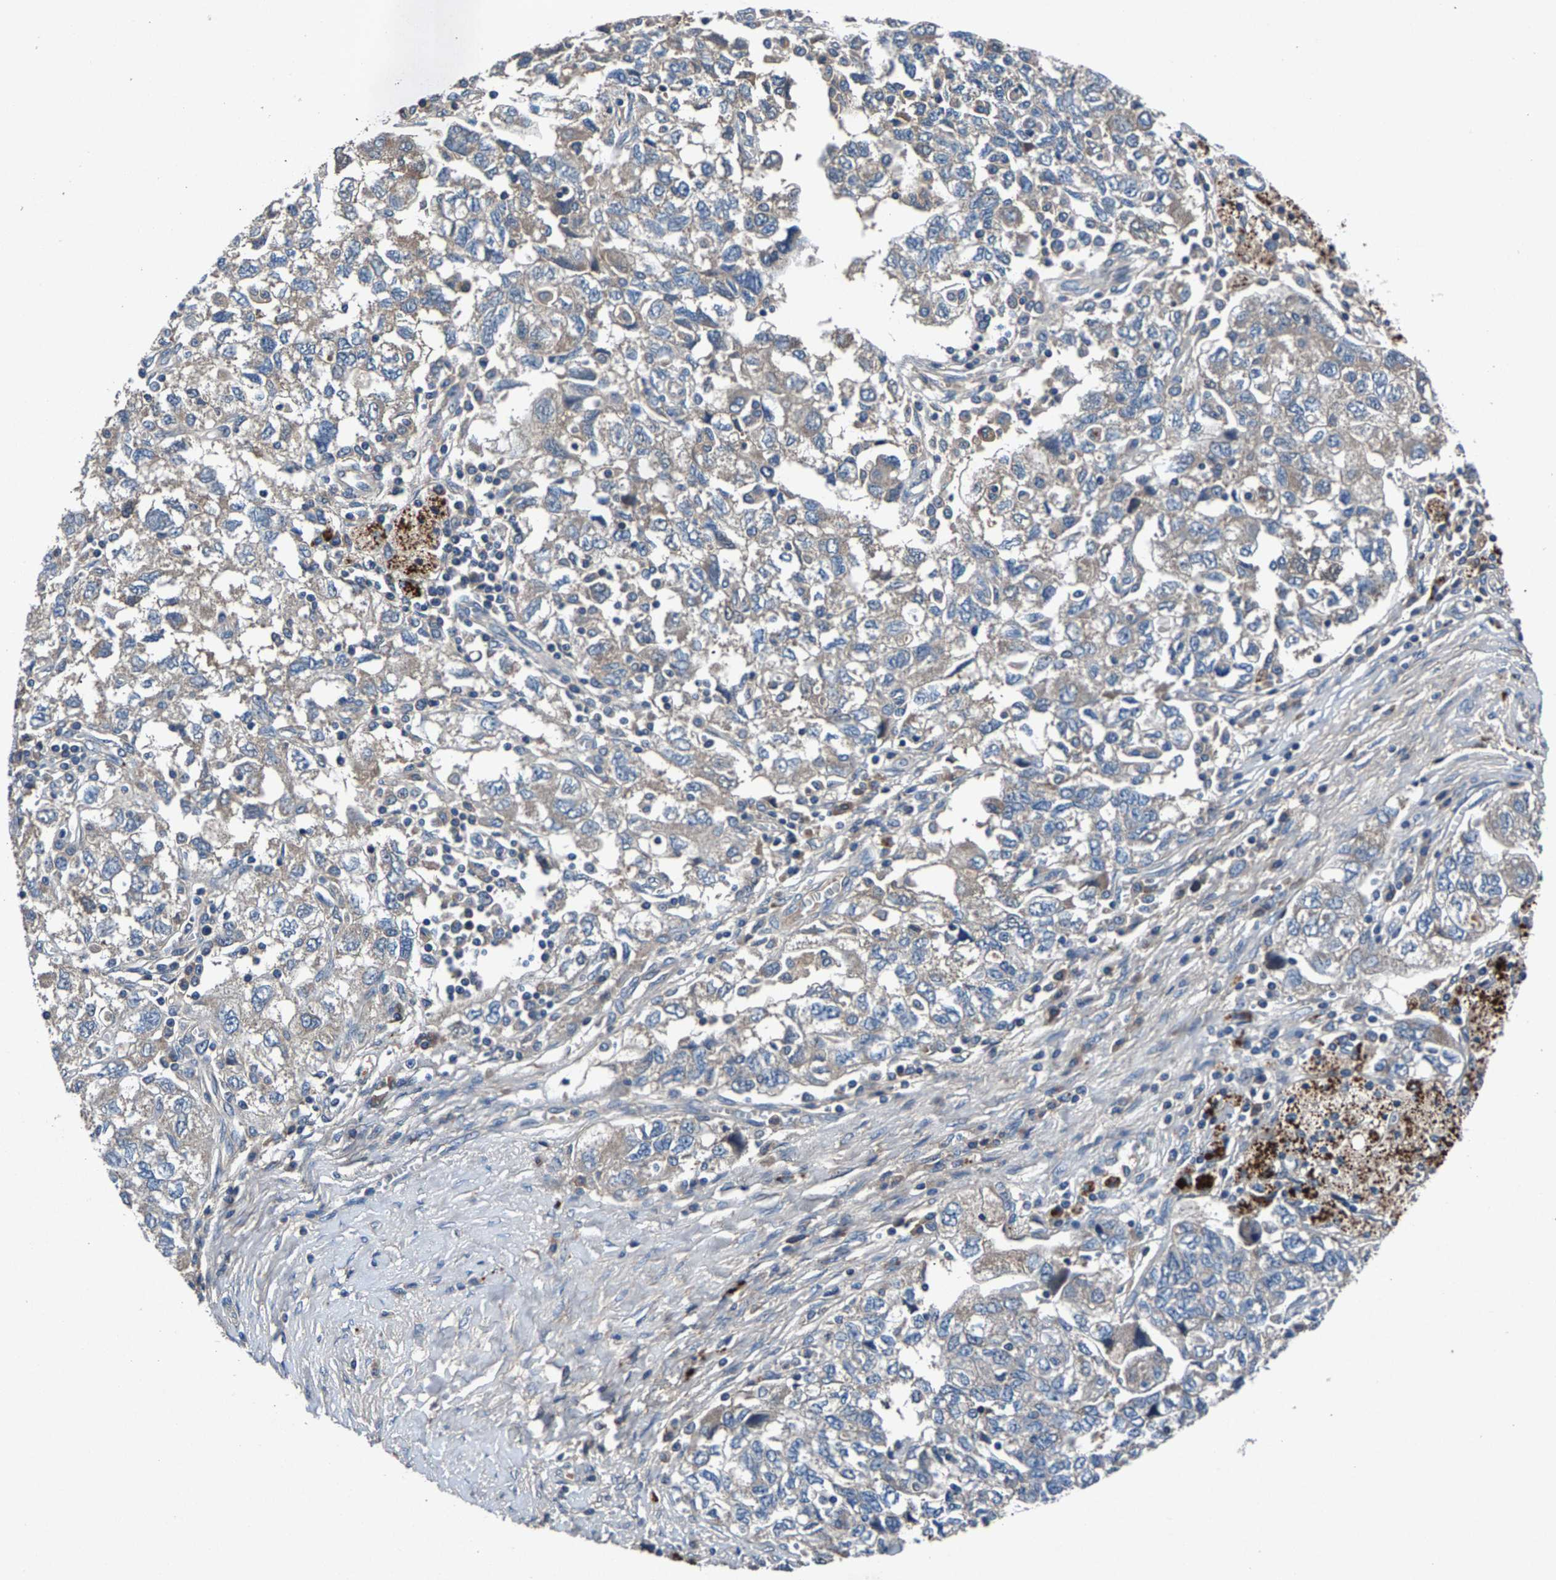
{"staining": {"intensity": "weak", "quantity": "25%-75%", "location": "cytoplasmic/membranous"}, "tissue": "ovarian cancer", "cell_type": "Tumor cells", "image_type": "cancer", "snomed": [{"axis": "morphology", "description": "Carcinoma, NOS"}, {"axis": "morphology", "description": "Cystadenocarcinoma, serous, NOS"}, {"axis": "topography", "description": "Ovary"}], "caption": "Immunohistochemical staining of carcinoma (ovarian) shows weak cytoplasmic/membranous protein staining in approximately 25%-75% of tumor cells.", "gene": "PRXL2C", "patient": {"sex": "female", "age": 69}}